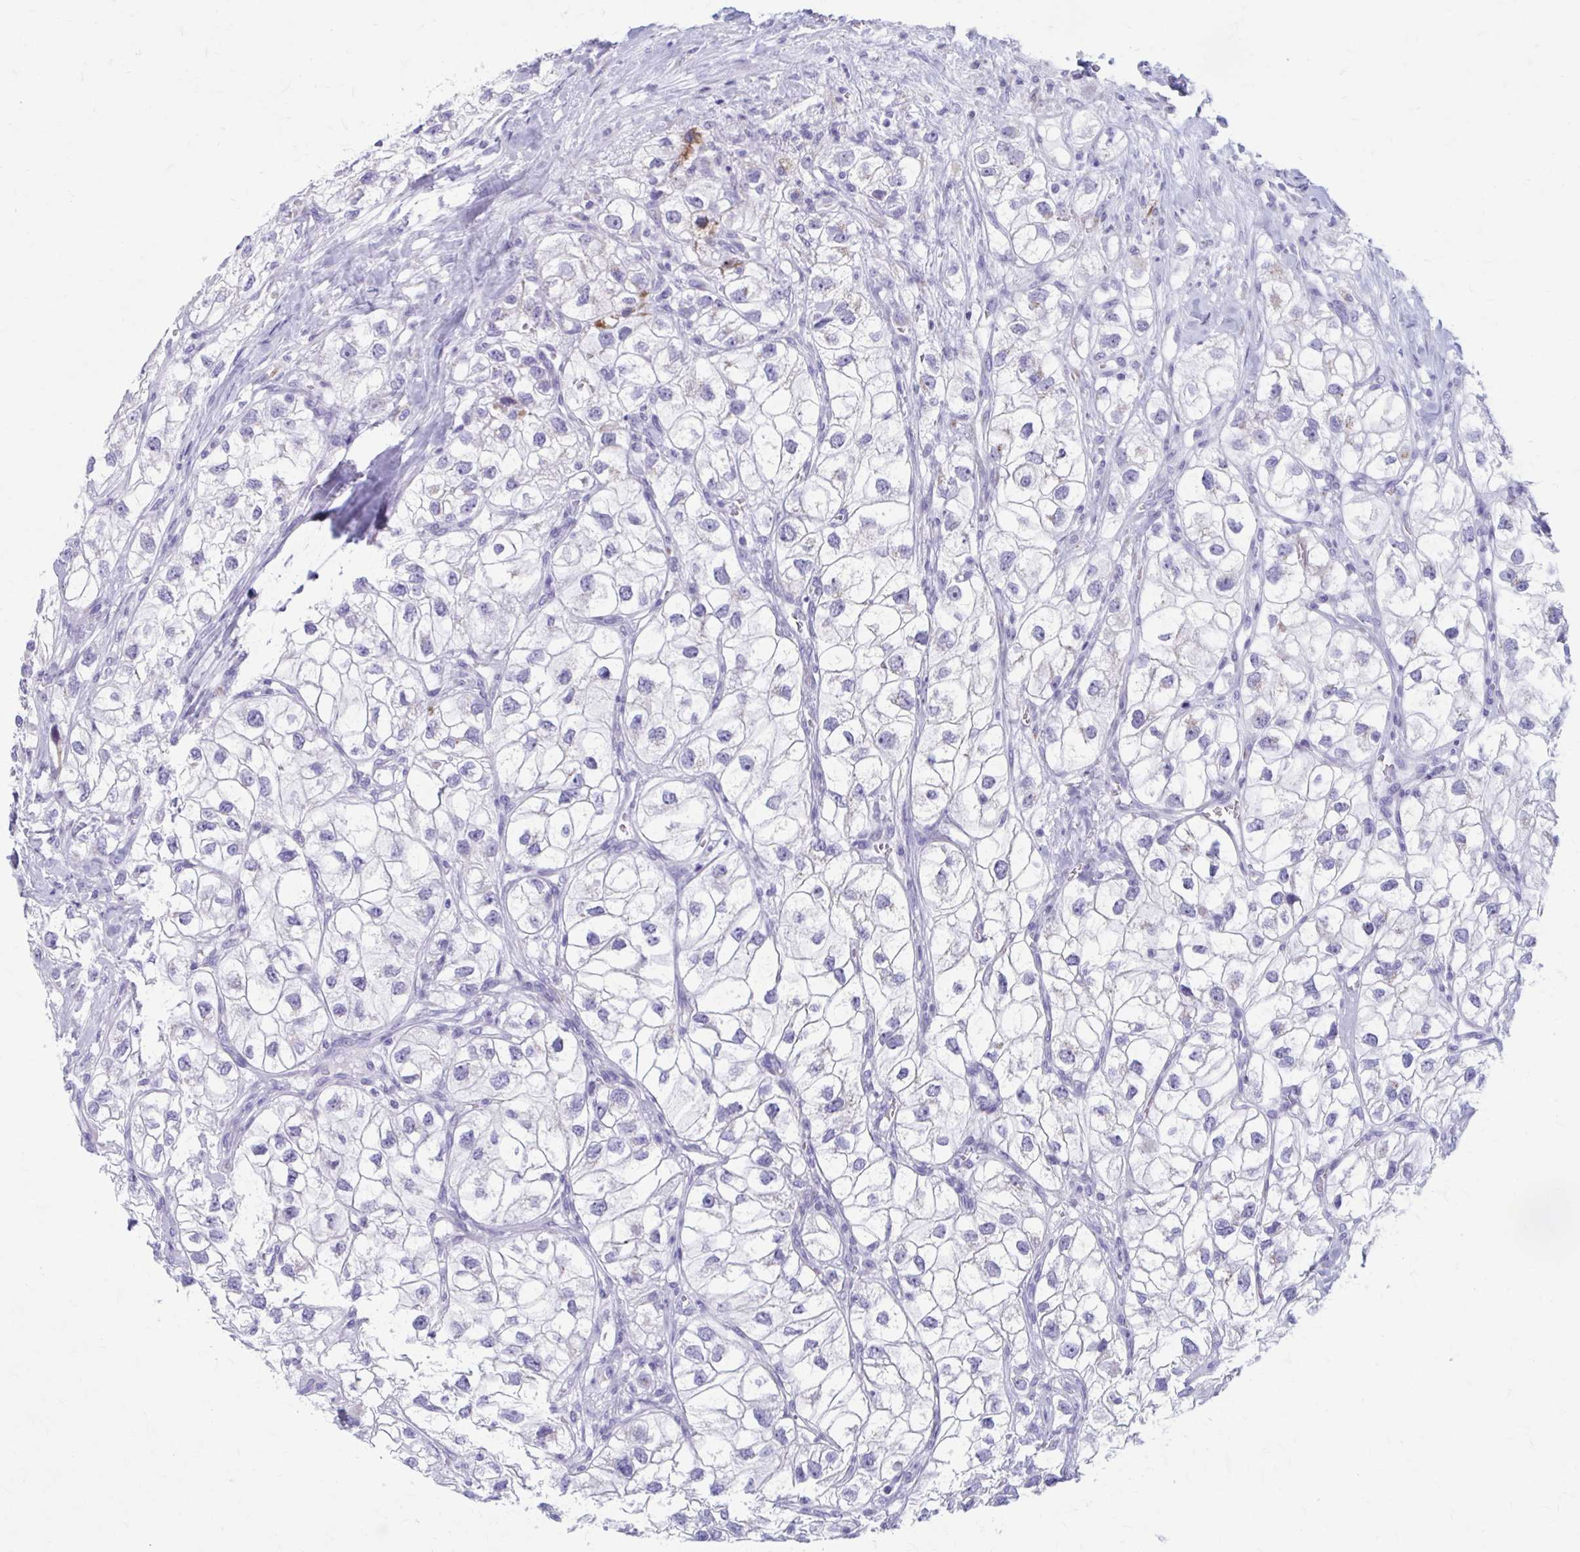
{"staining": {"intensity": "weak", "quantity": "<25%", "location": "cytoplasmic/membranous"}, "tissue": "renal cancer", "cell_type": "Tumor cells", "image_type": "cancer", "snomed": [{"axis": "morphology", "description": "Adenocarcinoma, NOS"}, {"axis": "topography", "description": "Kidney"}], "caption": "IHC of adenocarcinoma (renal) reveals no expression in tumor cells.", "gene": "KCNE2", "patient": {"sex": "male", "age": 59}}